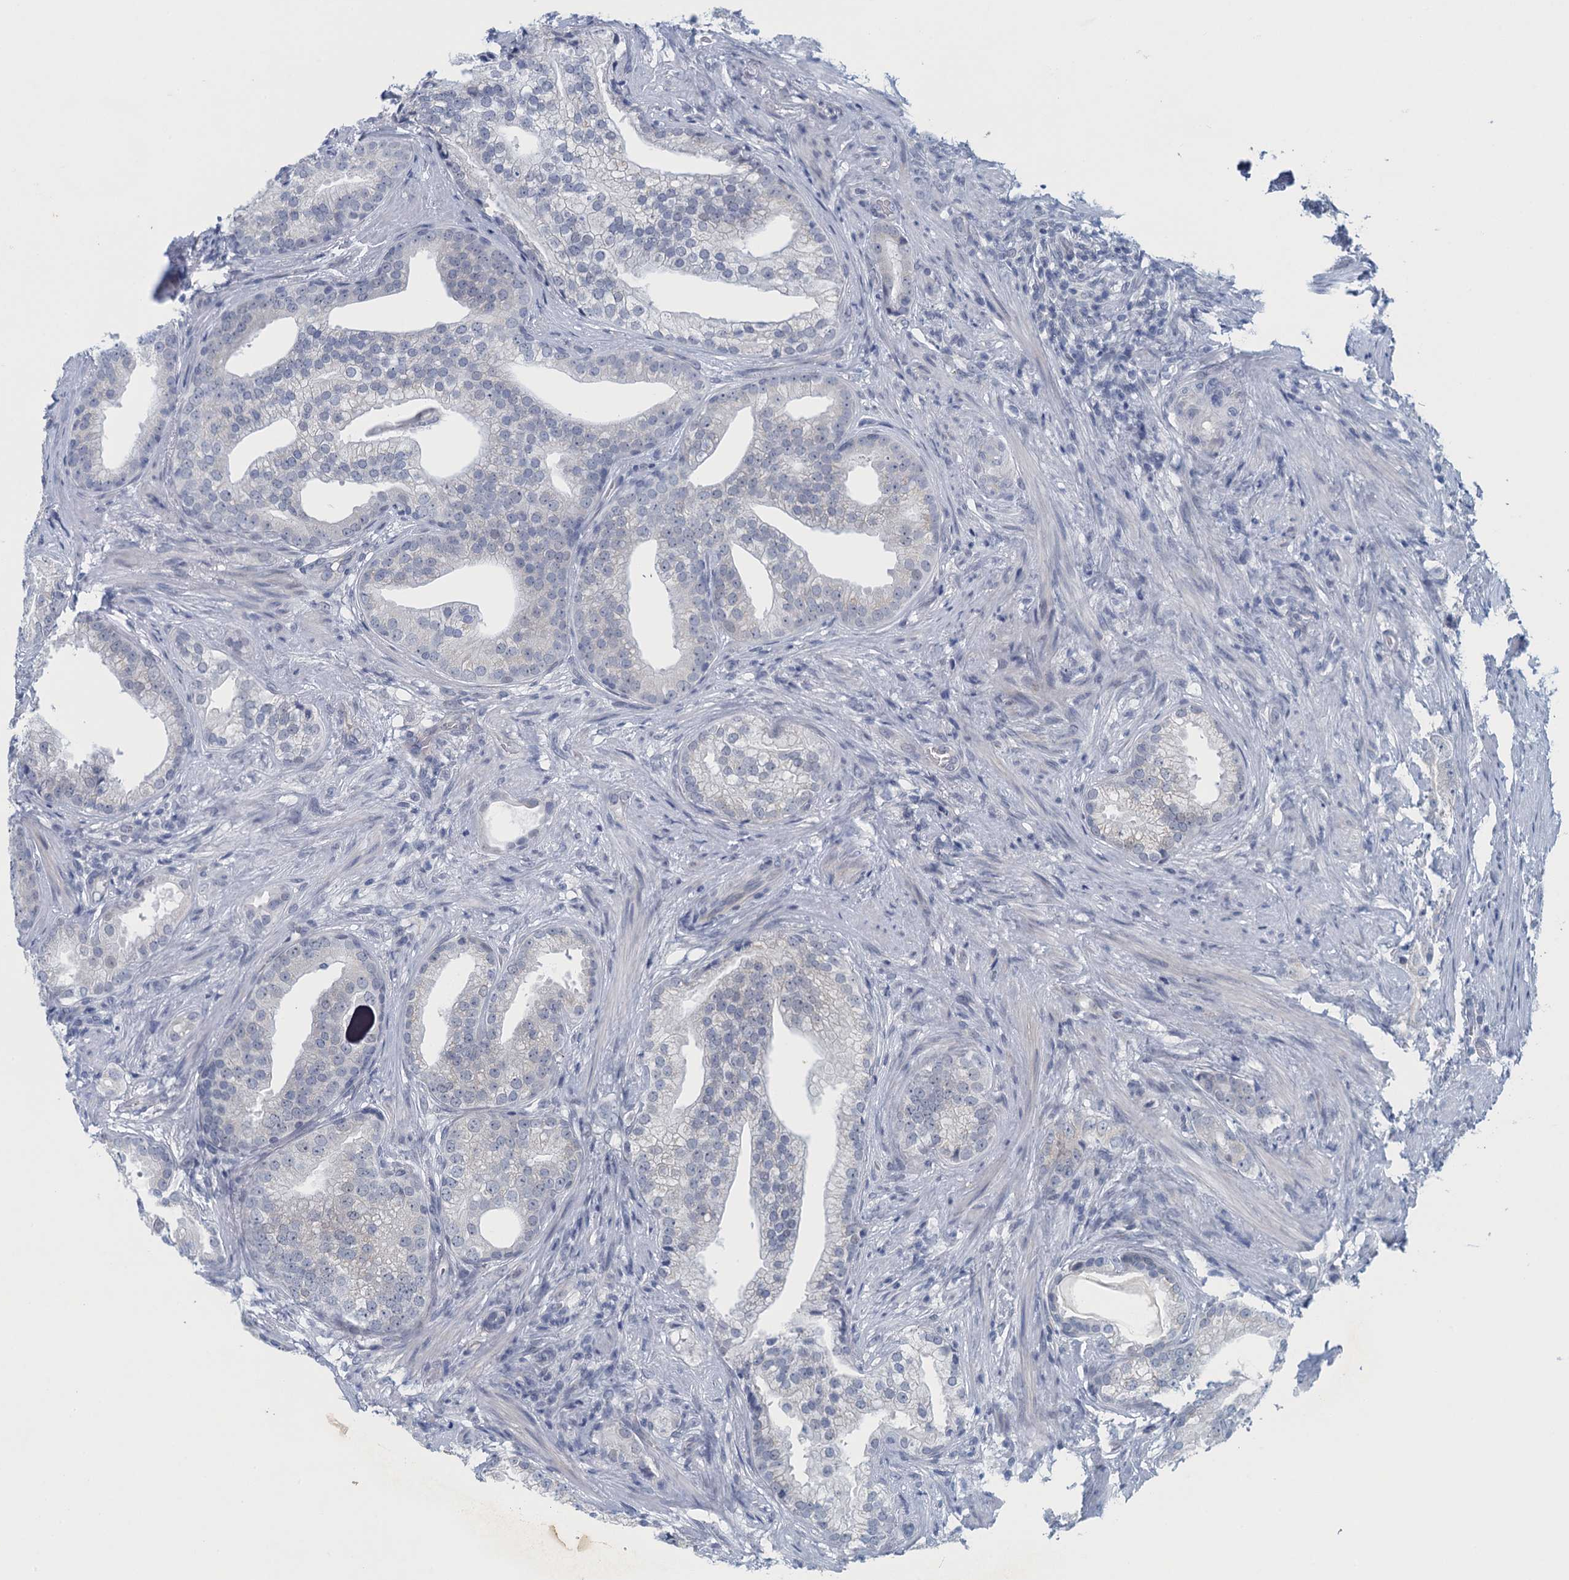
{"staining": {"intensity": "negative", "quantity": "none", "location": "none"}, "tissue": "prostate cancer", "cell_type": "Tumor cells", "image_type": "cancer", "snomed": [{"axis": "morphology", "description": "Adenocarcinoma, Low grade"}, {"axis": "topography", "description": "Prostate"}], "caption": "Prostate cancer was stained to show a protein in brown. There is no significant staining in tumor cells. The staining was performed using DAB (3,3'-diaminobenzidine) to visualize the protein expression in brown, while the nuclei were stained in blue with hematoxylin (Magnification: 20x).", "gene": "ENSG00000131152", "patient": {"sex": "male", "age": 71}}